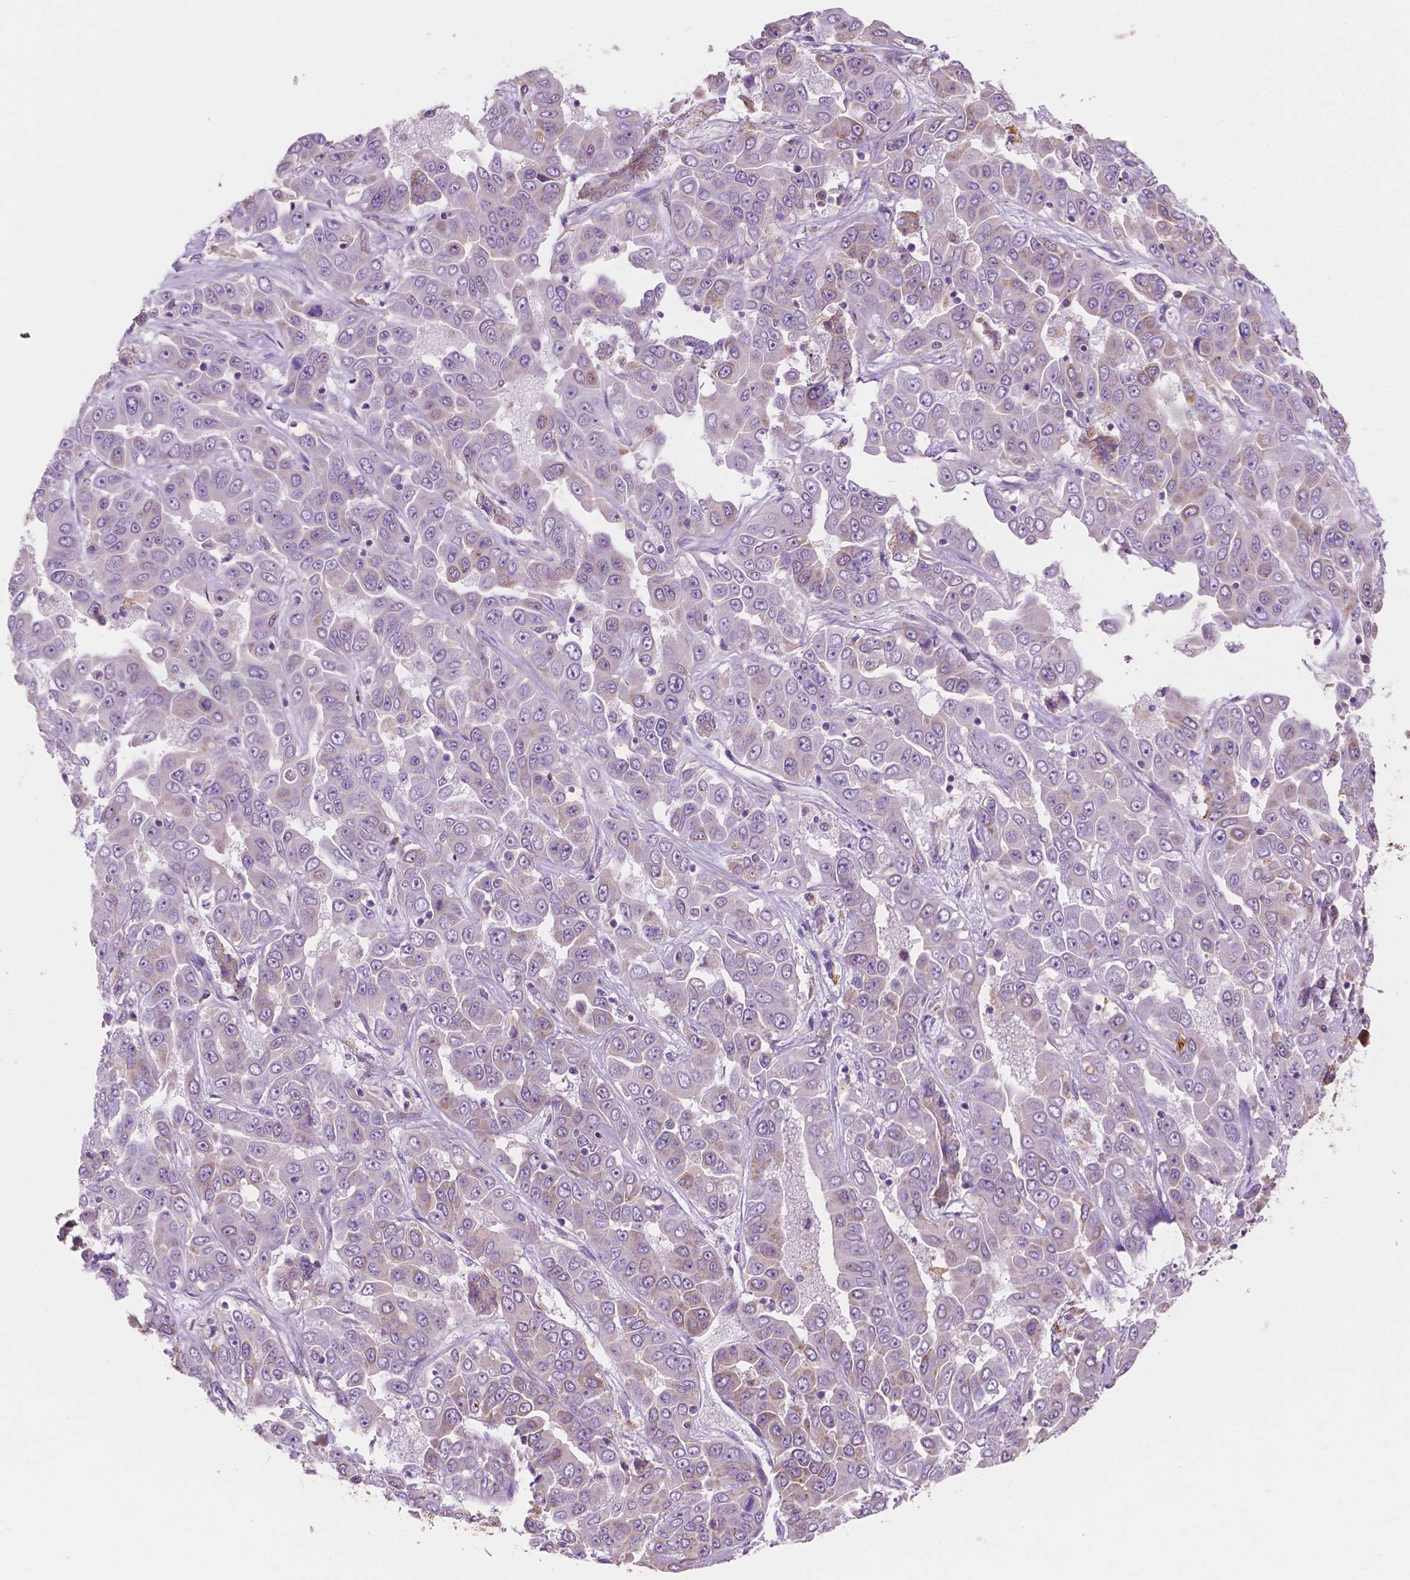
{"staining": {"intensity": "weak", "quantity": "<25%", "location": "cytoplasmic/membranous"}, "tissue": "liver cancer", "cell_type": "Tumor cells", "image_type": "cancer", "snomed": [{"axis": "morphology", "description": "Cholangiocarcinoma"}, {"axis": "topography", "description": "Liver"}], "caption": "This image is of cholangiocarcinoma (liver) stained with immunohistochemistry to label a protein in brown with the nuclei are counter-stained blue. There is no staining in tumor cells.", "gene": "LRP1B", "patient": {"sex": "female", "age": 52}}